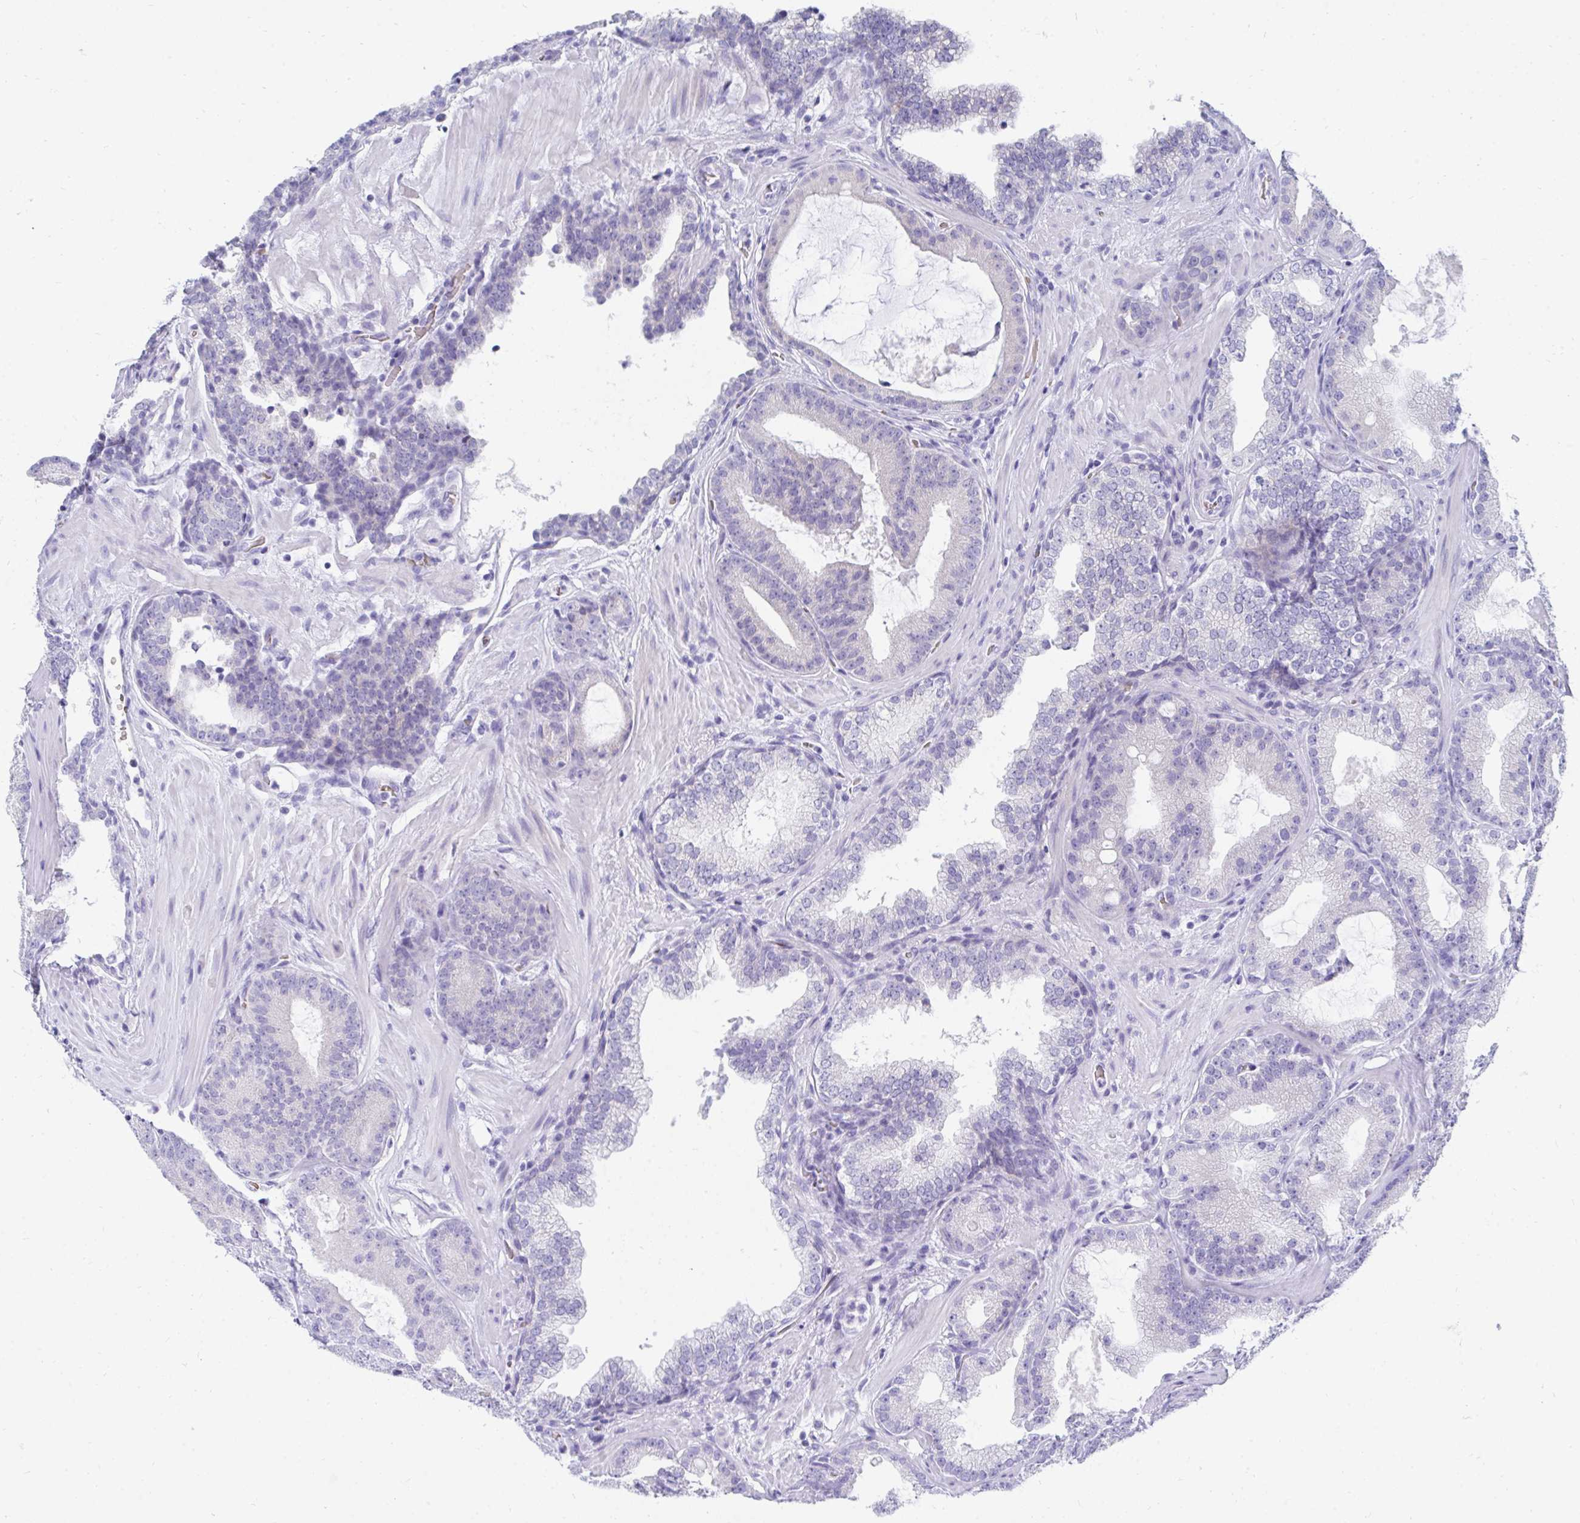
{"staining": {"intensity": "negative", "quantity": "none", "location": "none"}, "tissue": "prostate cancer", "cell_type": "Tumor cells", "image_type": "cancer", "snomed": [{"axis": "morphology", "description": "Adenocarcinoma, High grade"}, {"axis": "topography", "description": "Prostate"}], "caption": "Immunohistochemical staining of human prostate cancer (high-grade adenocarcinoma) reveals no significant positivity in tumor cells. (IHC, brightfield microscopy, high magnification).", "gene": "MROH2B", "patient": {"sex": "male", "age": 65}}